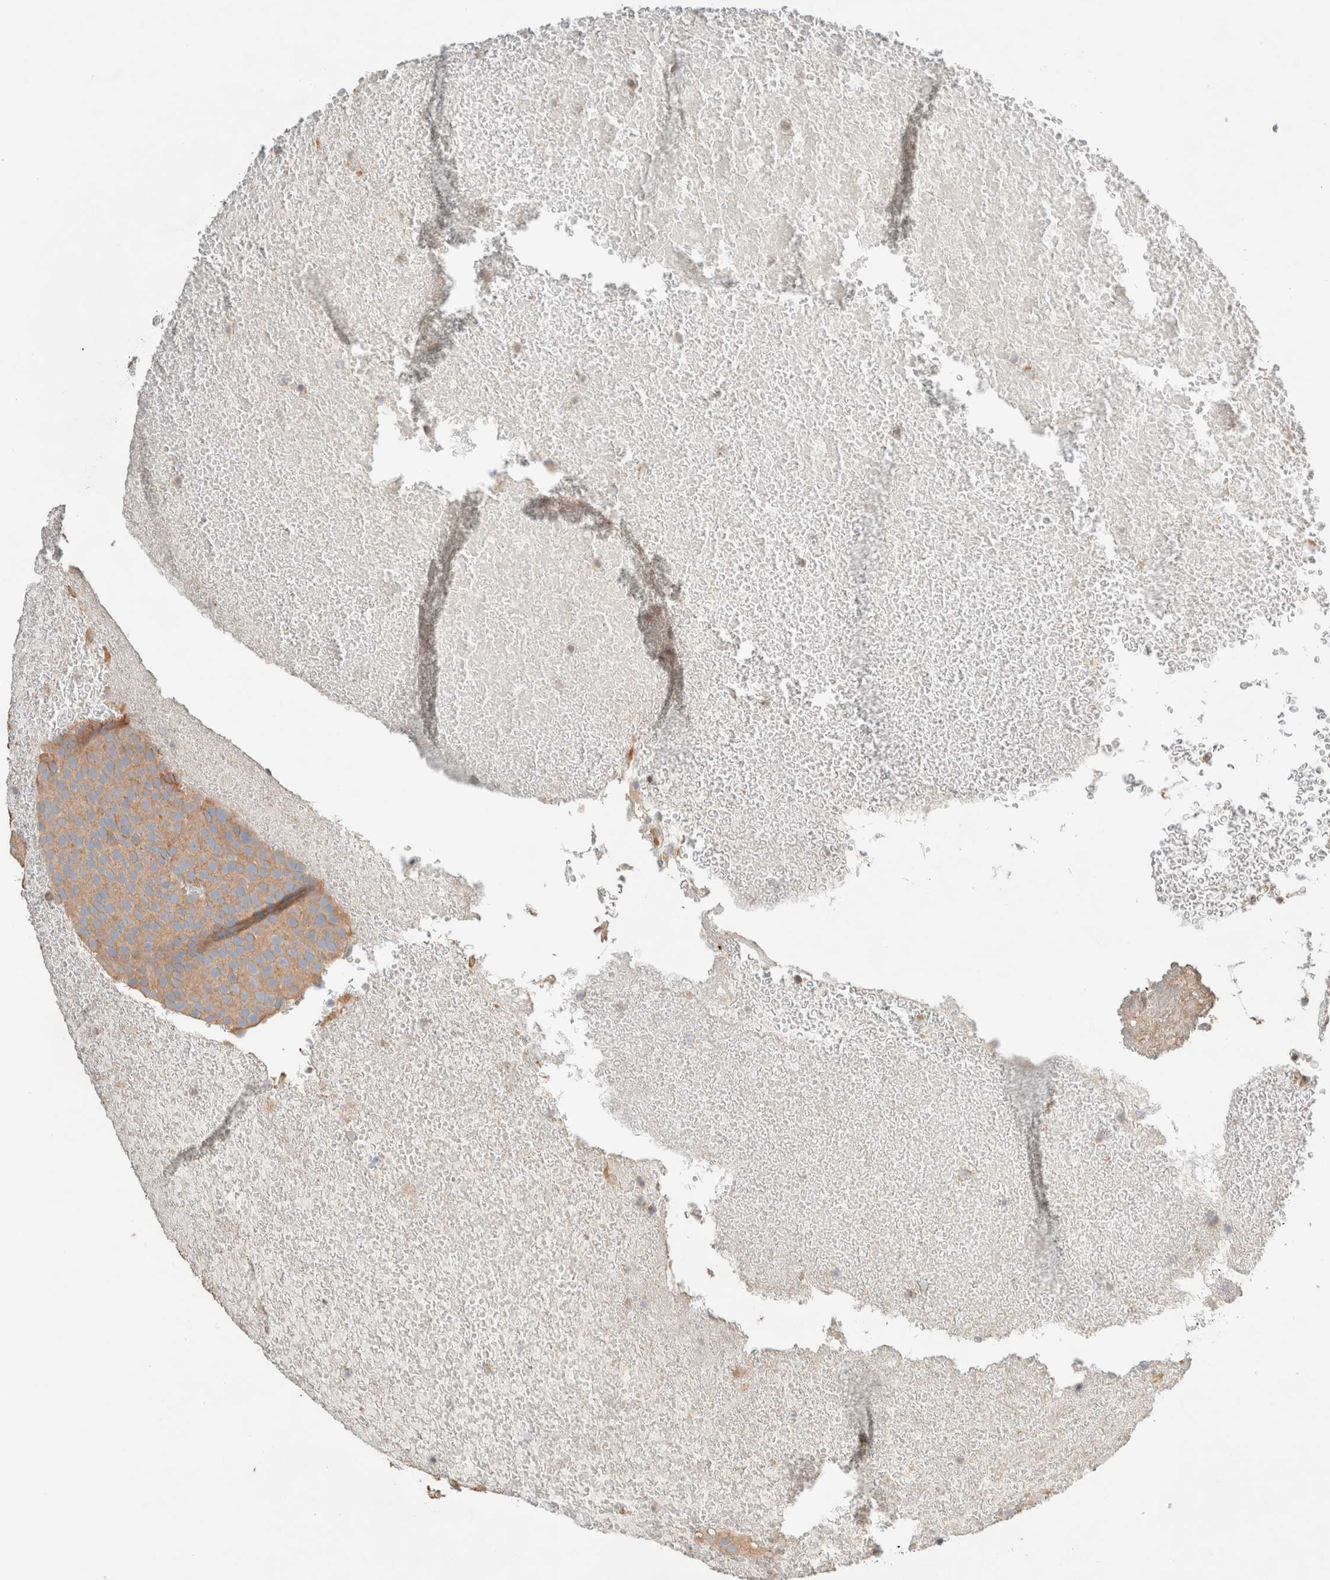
{"staining": {"intensity": "moderate", "quantity": ">75%", "location": "cytoplasmic/membranous"}, "tissue": "urothelial cancer", "cell_type": "Tumor cells", "image_type": "cancer", "snomed": [{"axis": "morphology", "description": "Urothelial carcinoma, Low grade"}, {"axis": "topography", "description": "Urinary bladder"}], "caption": "IHC of urothelial cancer displays medium levels of moderate cytoplasmic/membranous positivity in about >75% of tumor cells. (DAB (3,3'-diaminobenzidine) IHC with brightfield microscopy, high magnification).", "gene": "B3GNTL1", "patient": {"sex": "male", "age": 78}}